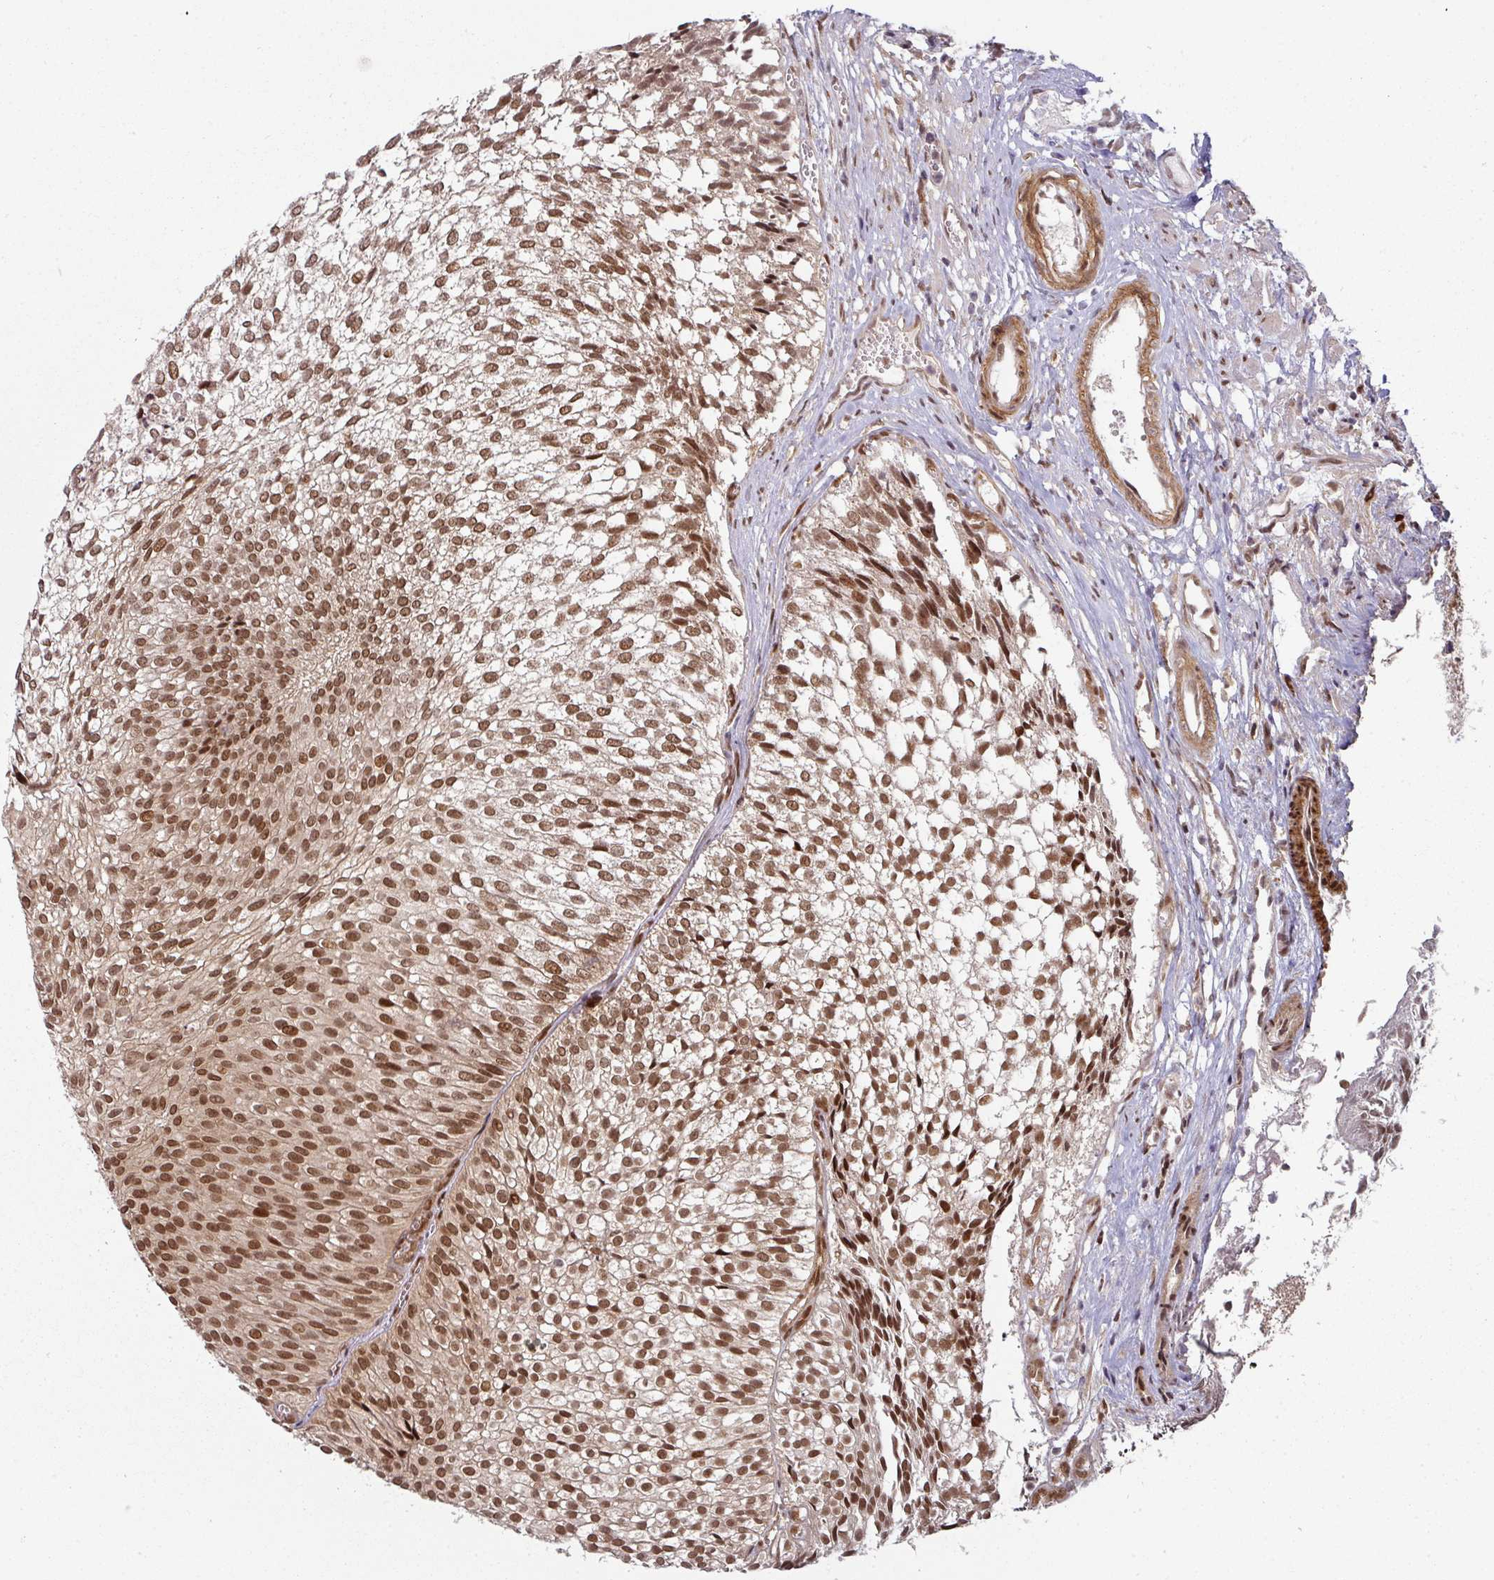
{"staining": {"intensity": "moderate", "quantity": ">75%", "location": "nuclear"}, "tissue": "urothelial cancer", "cell_type": "Tumor cells", "image_type": "cancer", "snomed": [{"axis": "morphology", "description": "Urothelial carcinoma, Low grade"}, {"axis": "topography", "description": "Urinary bladder"}], "caption": "IHC photomicrograph of urothelial carcinoma (low-grade) stained for a protein (brown), which reveals medium levels of moderate nuclear expression in about >75% of tumor cells.", "gene": "SIK3", "patient": {"sex": "male", "age": 91}}